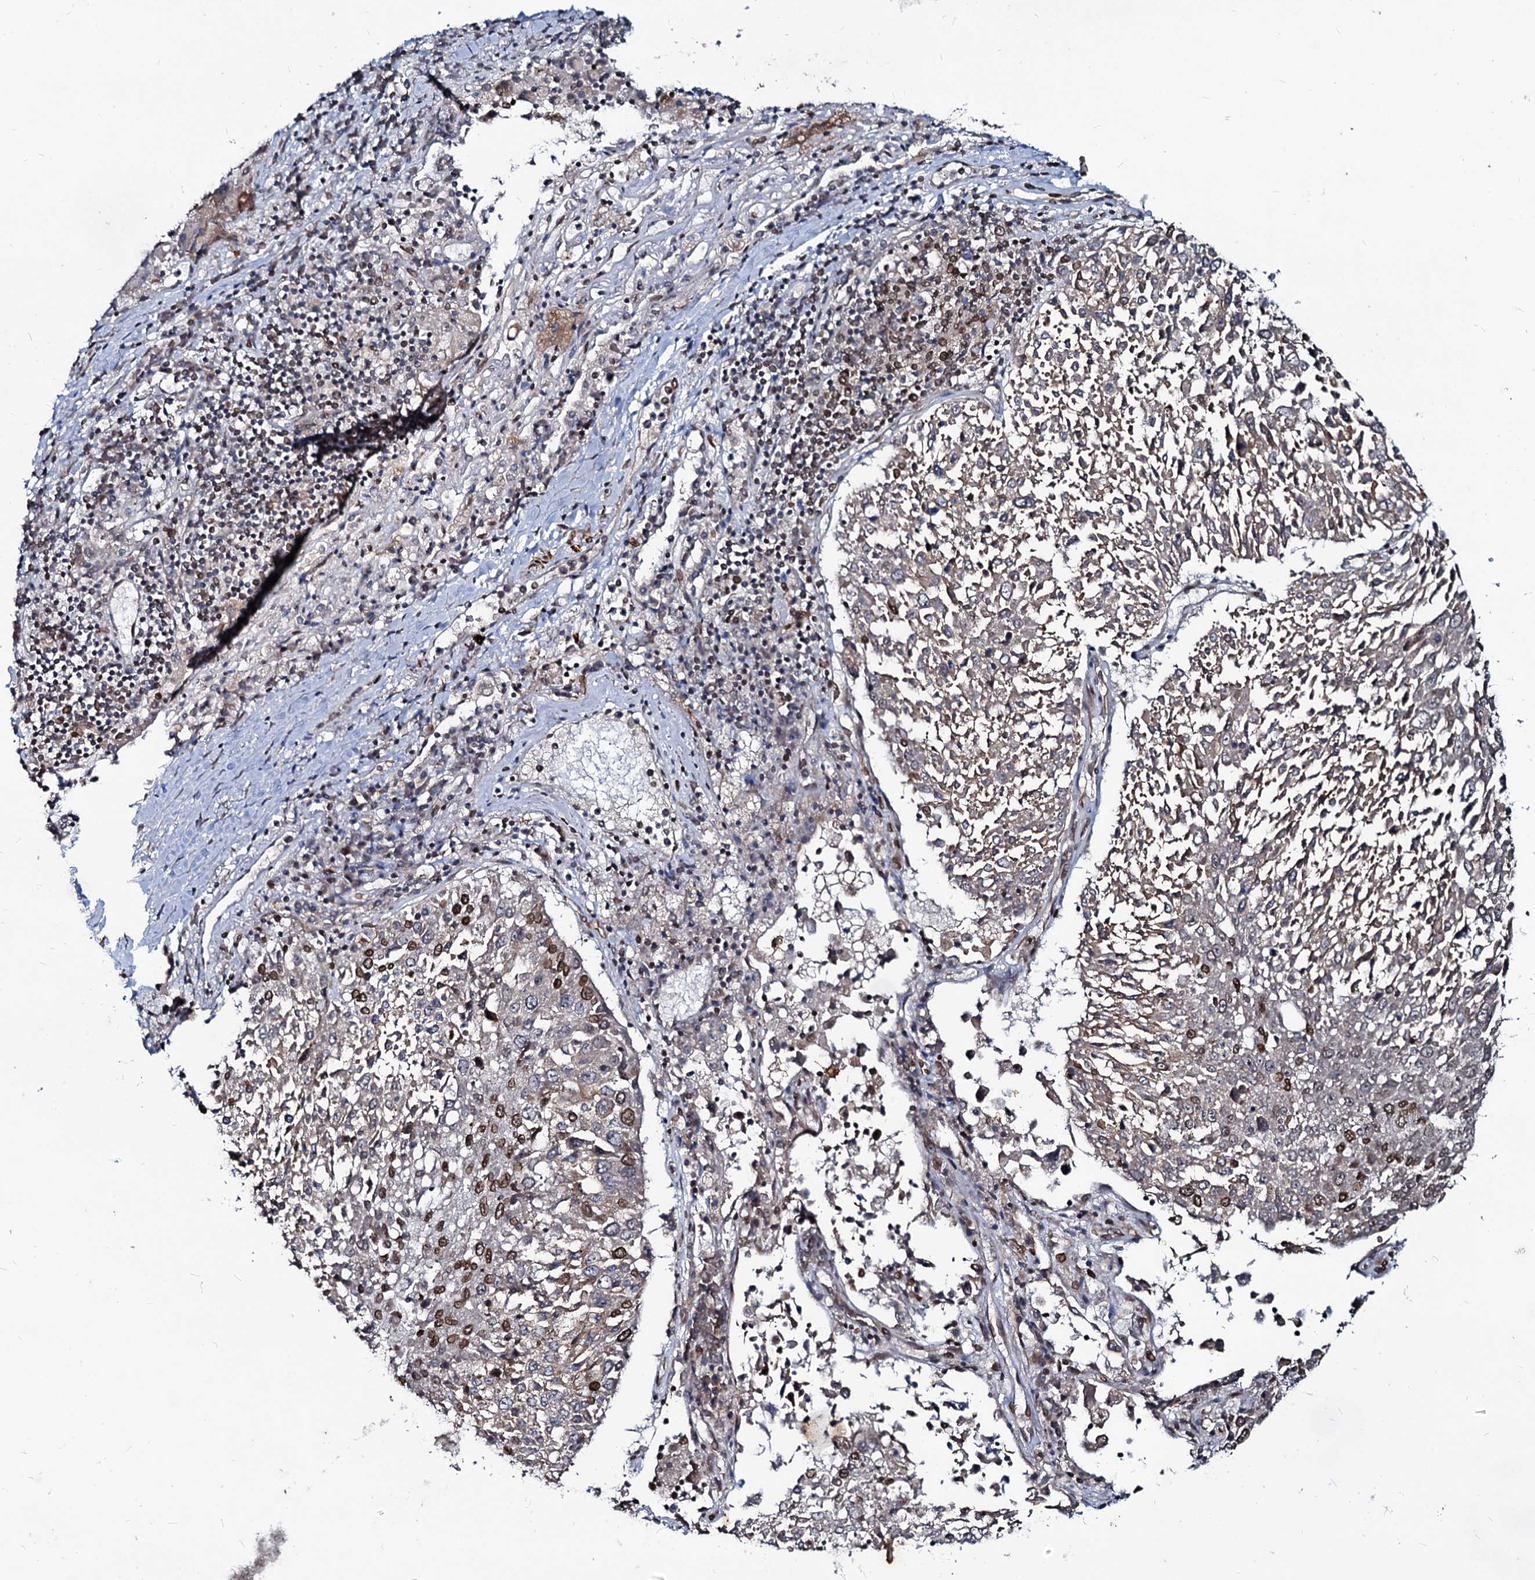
{"staining": {"intensity": "strong", "quantity": "<25%", "location": "cytoplasmic/membranous,nuclear"}, "tissue": "lung cancer", "cell_type": "Tumor cells", "image_type": "cancer", "snomed": [{"axis": "morphology", "description": "Squamous cell carcinoma, NOS"}, {"axis": "topography", "description": "Lung"}], "caption": "A brown stain highlights strong cytoplasmic/membranous and nuclear expression of a protein in squamous cell carcinoma (lung) tumor cells. The protein of interest is stained brown, and the nuclei are stained in blue (DAB IHC with brightfield microscopy, high magnification).", "gene": "RNF6", "patient": {"sex": "male", "age": 65}}